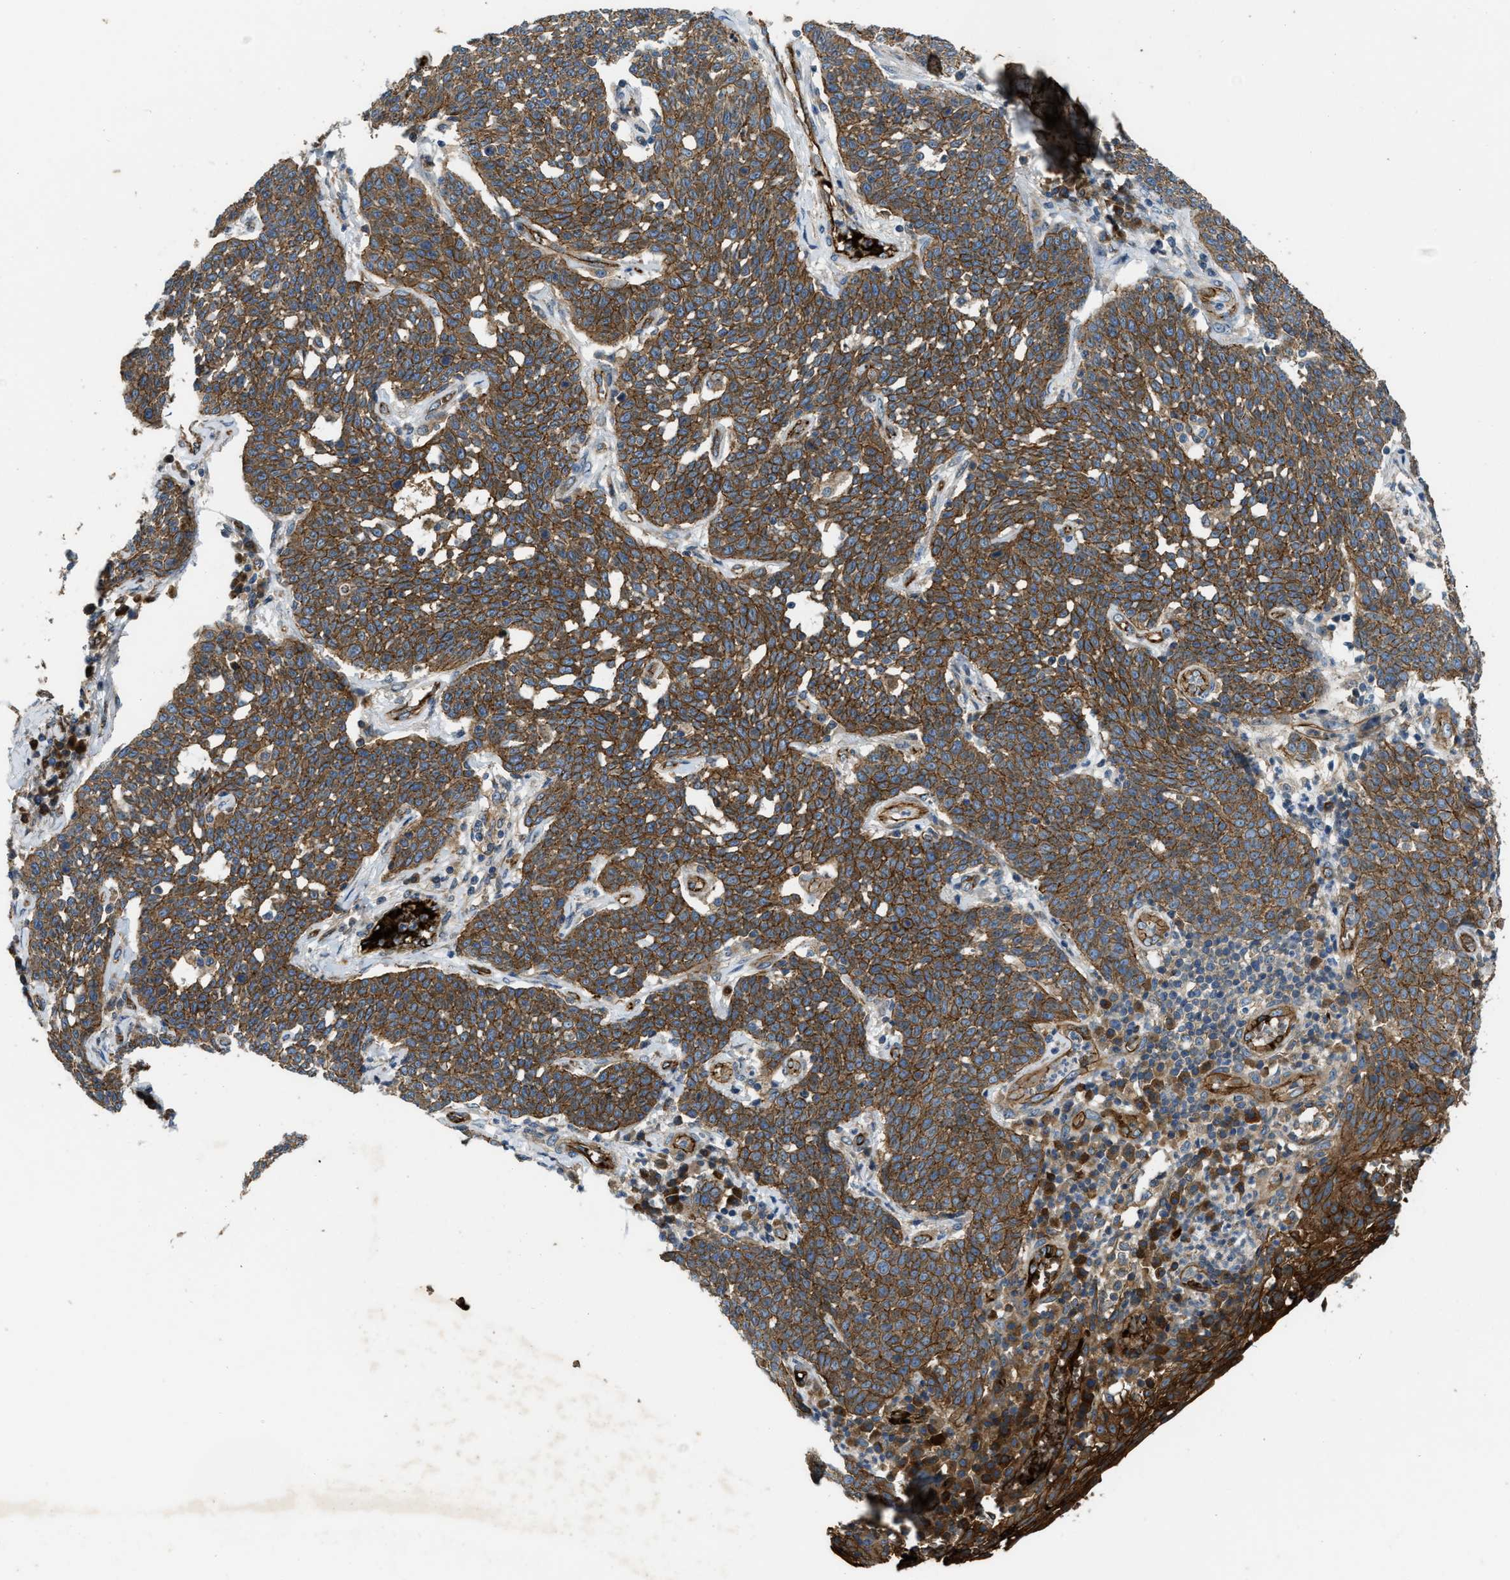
{"staining": {"intensity": "strong", "quantity": ">75%", "location": "cytoplasmic/membranous"}, "tissue": "cervical cancer", "cell_type": "Tumor cells", "image_type": "cancer", "snomed": [{"axis": "morphology", "description": "Squamous cell carcinoma, NOS"}, {"axis": "topography", "description": "Cervix"}], "caption": "Cervical cancer stained with immunohistochemistry (IHC) exhibits strong cytoplasmic/membranous staining in approximately >75% of tumor cells.", "gene": "ERC1", "patient": {"sex": "female", "age": 34}}